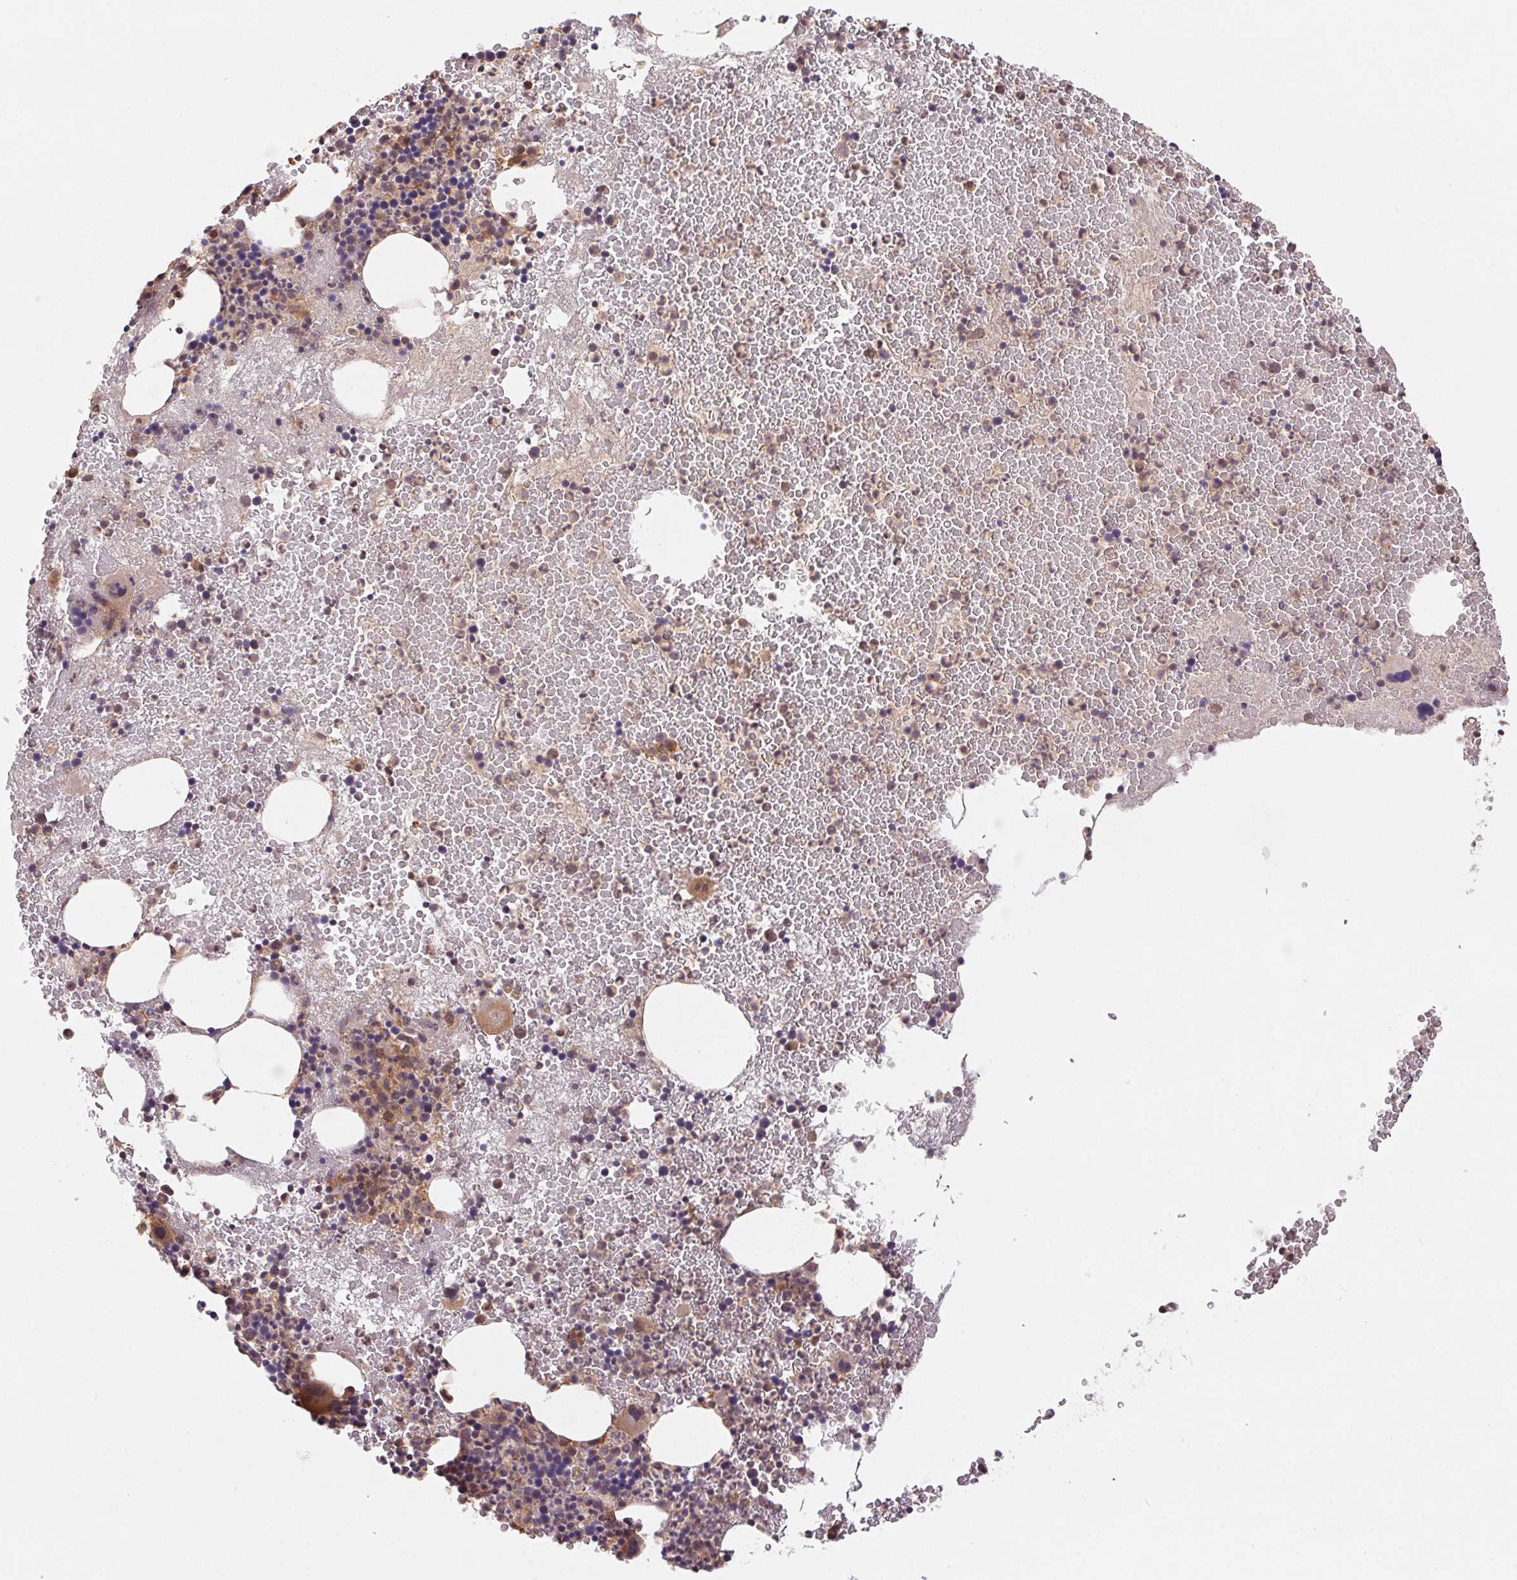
{"staining": {"intensity": "moderate", "quantity": "<25%", "location": "cytoplasmic/membranous"}, "tissue": "bone marrow", "cell_type": "Hematopoietic cells", "image_type": "normal", "snomed": [{"axis": "morphology", "description": "Normal tissue, NOS"}, {"axis": "topography", "description": "Bone marrow"}], "caption": "About <25% of hematopoietic cells in unremarkable human bone marrow show moderate cytoplasmic/membranous protein expression as visualized by brown immunohistochemical staining.", "gene": "SLC52A2", "patient": {"sex": "male", "age": 44}}